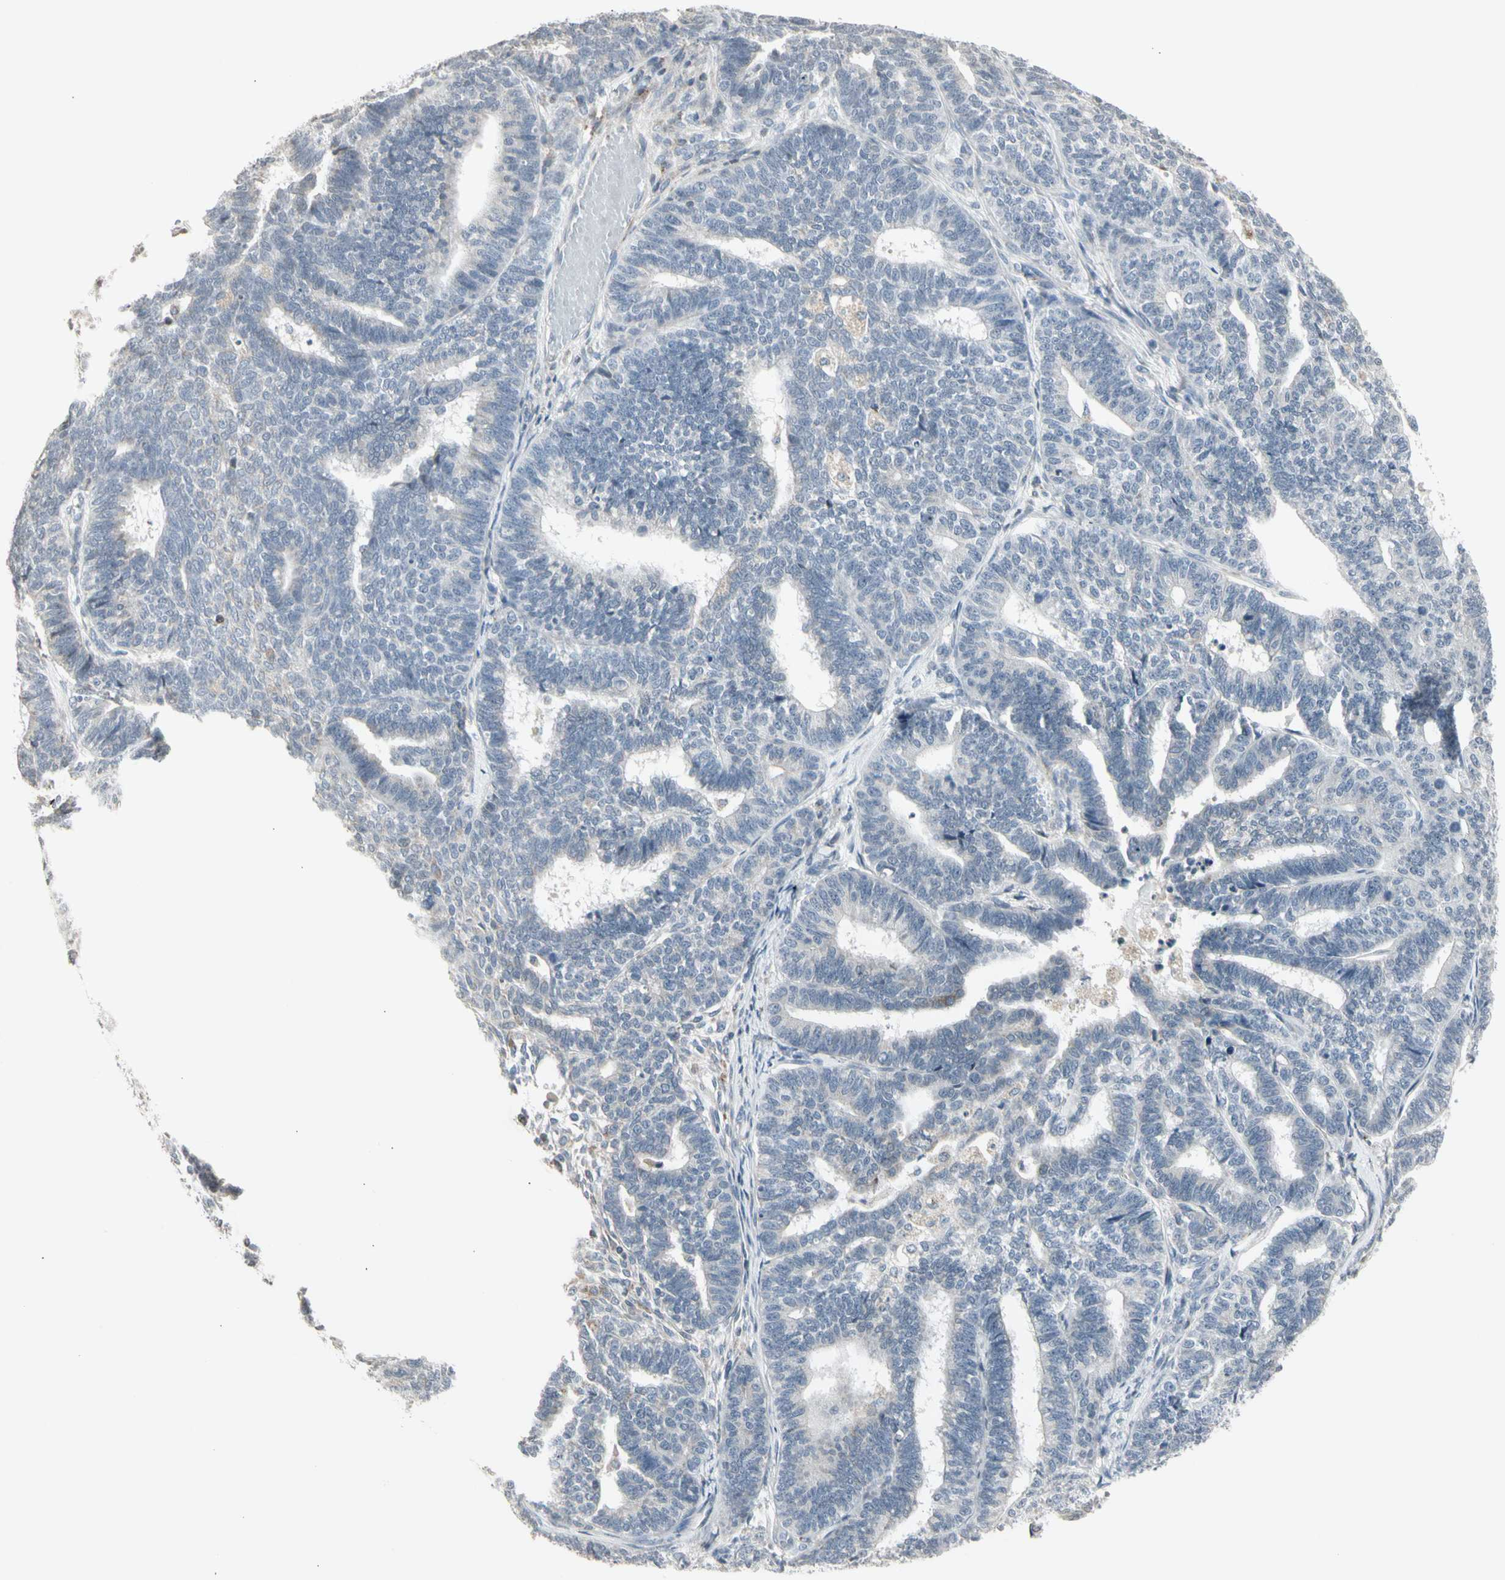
{"staining": {"intensity": "negative", "quantity": "none", "location": "none"}, "tissue": "endometrial cancer", "cell_type": "Tumor cells", "image_type": "cancer", "snomed": [{"axis": "morphology", "description": "Adenocarcinoma, NOS"}, {"axis": "topography", "description": "Endometrium"}], "caption": "Endometrial adenocarcinoma was stained to show a protein in brown. There is no significant expression in tumor cells.", "gene": "TMEM176A", "patient": {"sex": "female", "age": 70}}